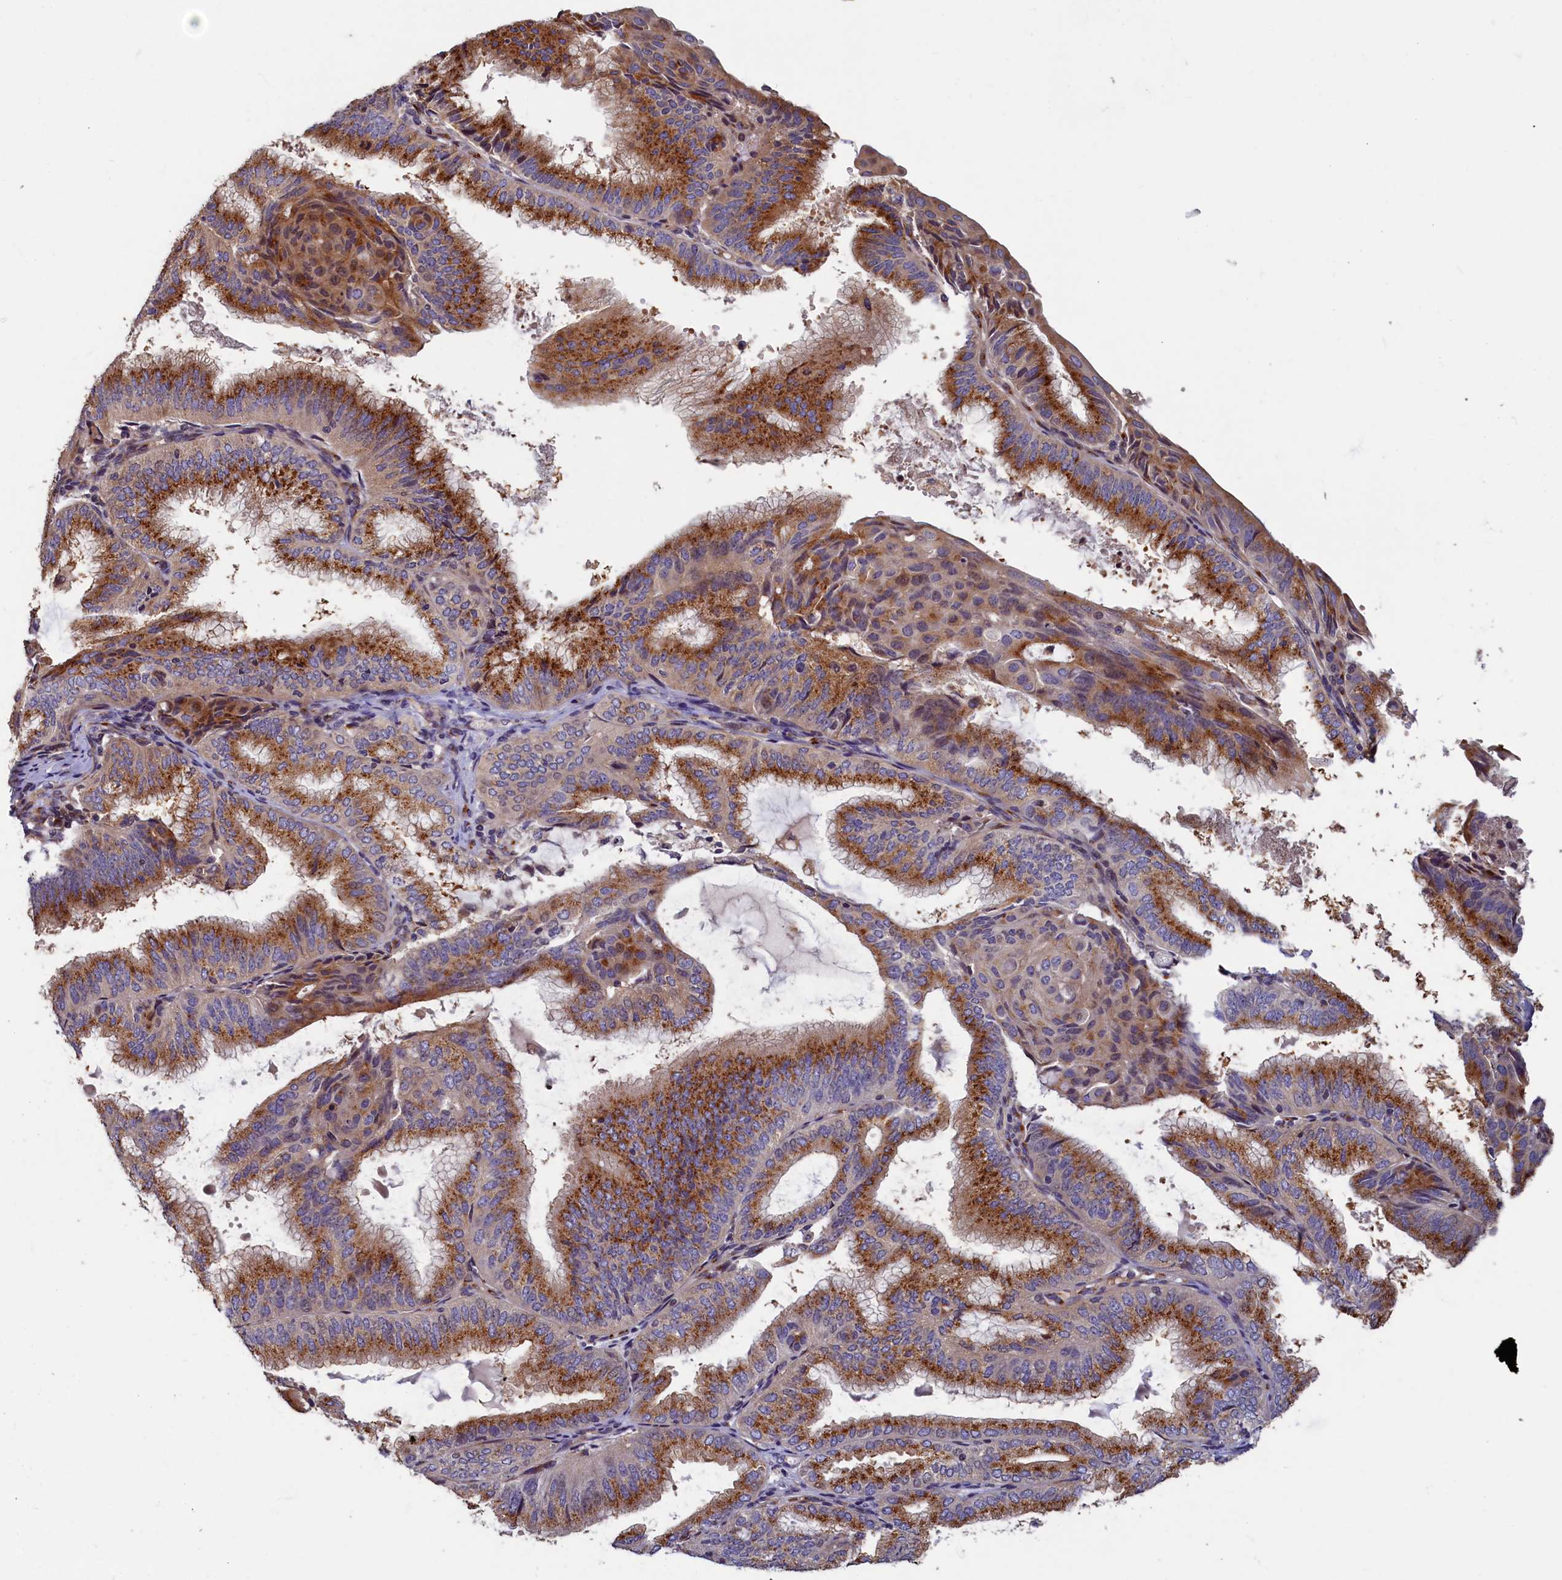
{"staining": {"intensity": "strong", "quantity": ">75%", "location": "cytoplasmic/membranous"}, "tissue": "endometrial cancer", "cell_type": "Tumor cells", "image_type": "cancer", "snomed": [{"axis": "morphology", "description": "Adenocarcinoma, NOS"}, {"axis": "topography", "description": "Endometrium"}], "caption": "Protein staining by IHC demonstrates strong cytoplasmic/membranous staining in approximately >75% of tumor cells in adenocarcinoma (endometrial). Immunohistochemistry (ihc) stains the protein of interest in brown and the nuclei are stained blue.", "gene": "TMEM181", "patient": {"sex": "female", "age": 49}}